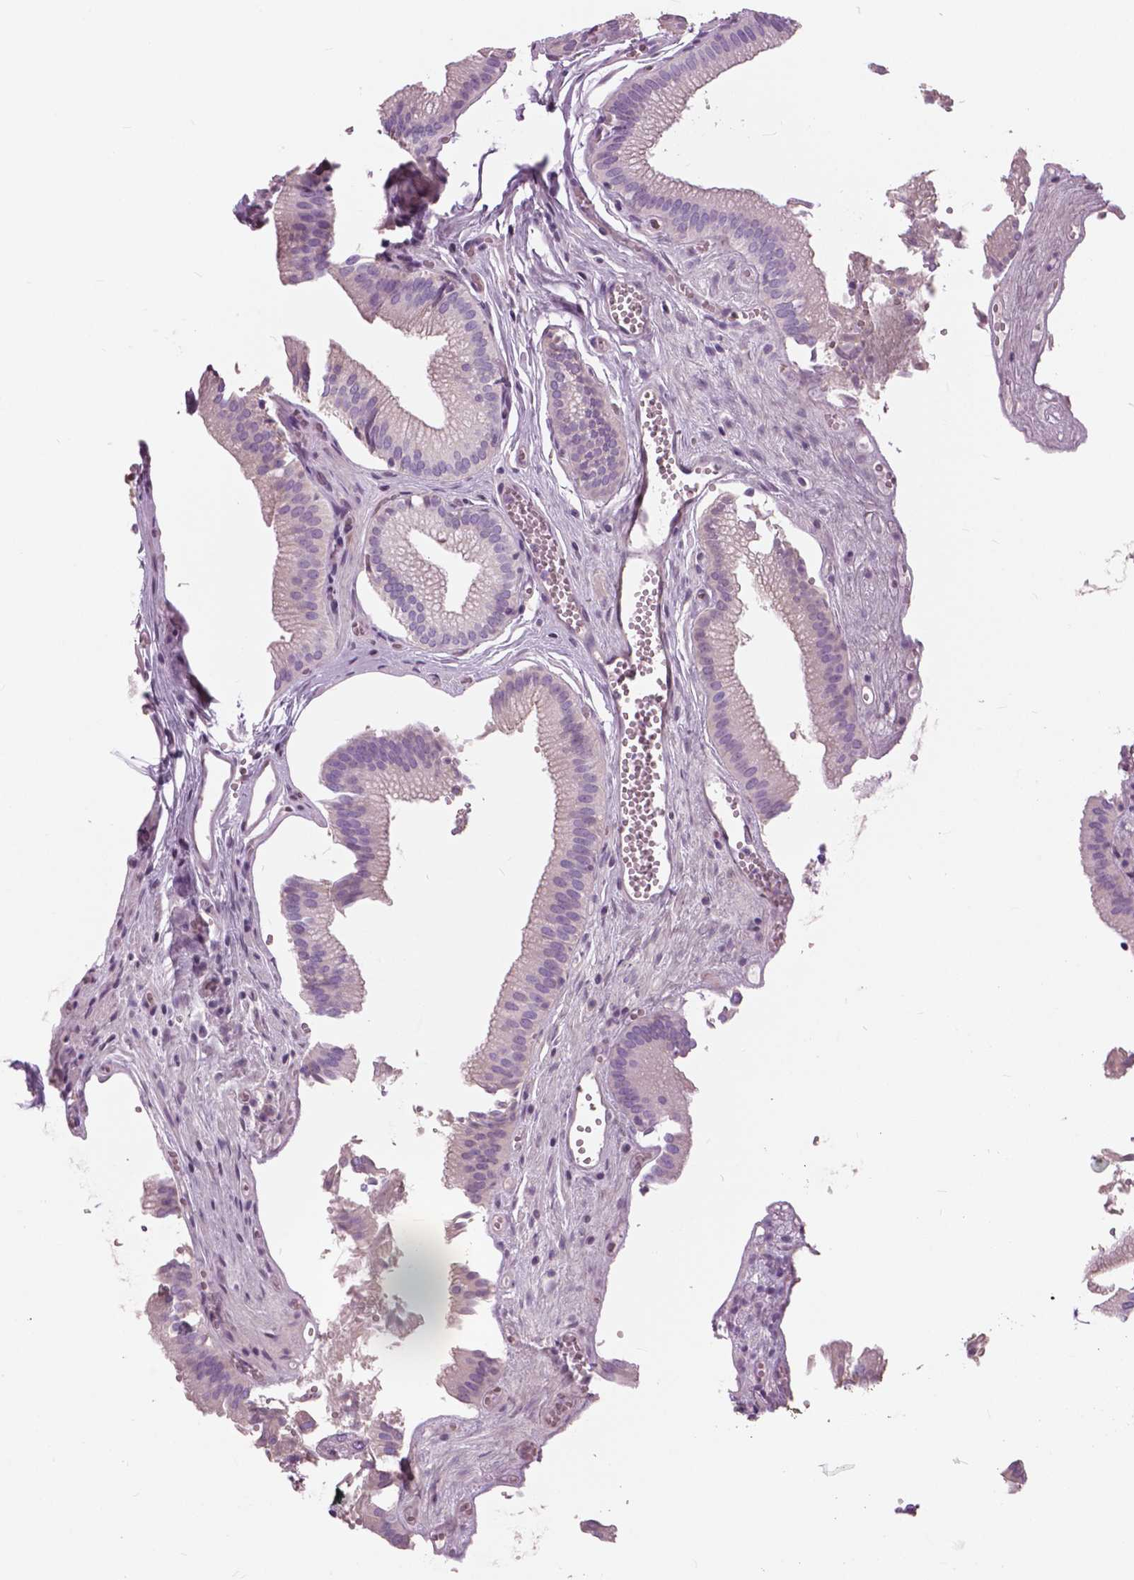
{"staining": {"intensity": "negative", "quantity": "none", "location": "none"}, "tissue": "gallbladder", "cell_type": "Glandular cells", "image_type": "normal", "snomed": [{"axis": "morphology", "description": "Normal tissue, NOS"}, {"axis": "topography", "description": "Gallbladder"}, {"axis": "topography", "description": "Peripheral nerve tissue"}], "caption": "DAB immunohistochemical staining of benign human gallbladder displays no significant positivity in glandular cells. (Immunohistochemistry, brightfield microscopy, high magnification).", "gene": "SERPINI1", "patient": {"sex": "male", "age": 17}}